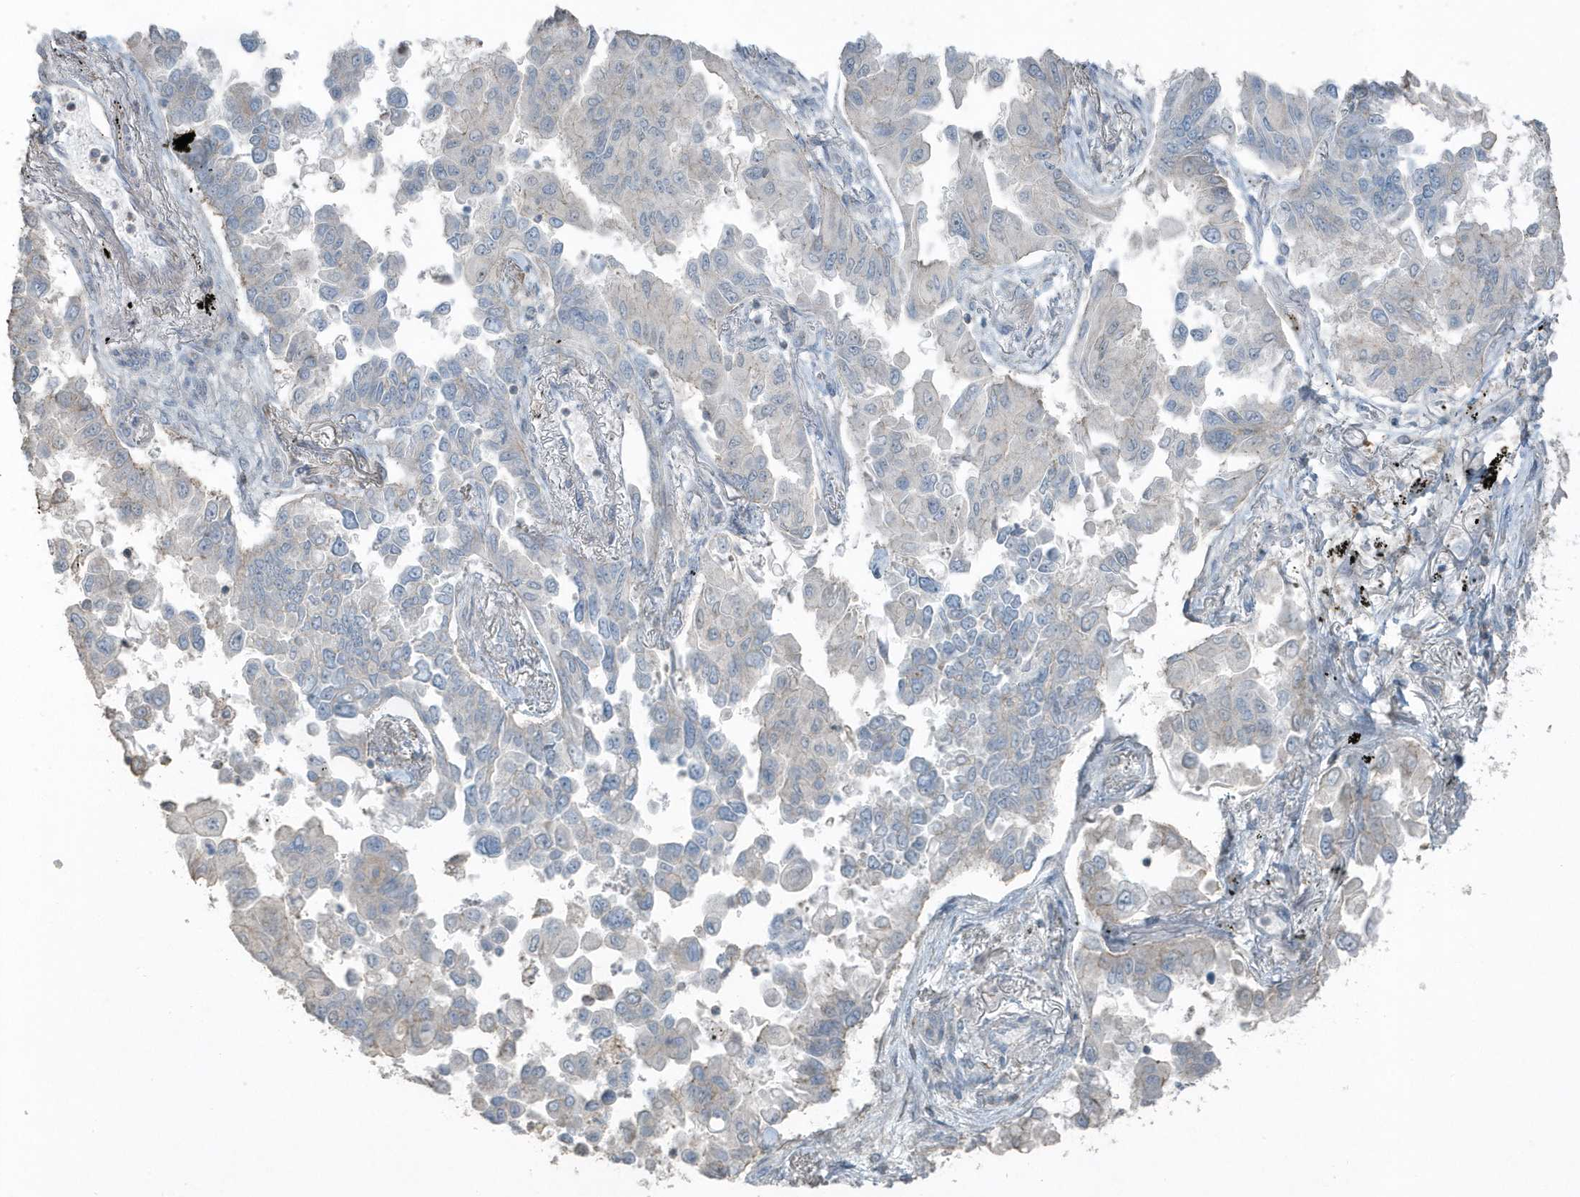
{"staining": {"intensity": "negative", "quantity": "none", "location": "none"}, "tissue": "lung cancer", "cell_type": "Tumor cells", "image_type": "cancer", "snomed": [{"axis": "morphology", "description": "Adenocarcinoma, NOS"}, {"axis": "topography", "description": "Lung"}], "caption": "This is an immunohistochemistry histopathology image of lung cancer. There is no positivity in tumor cells.", "gene": "ACTC1", "patient": {"sex": "female", "age": 67}}